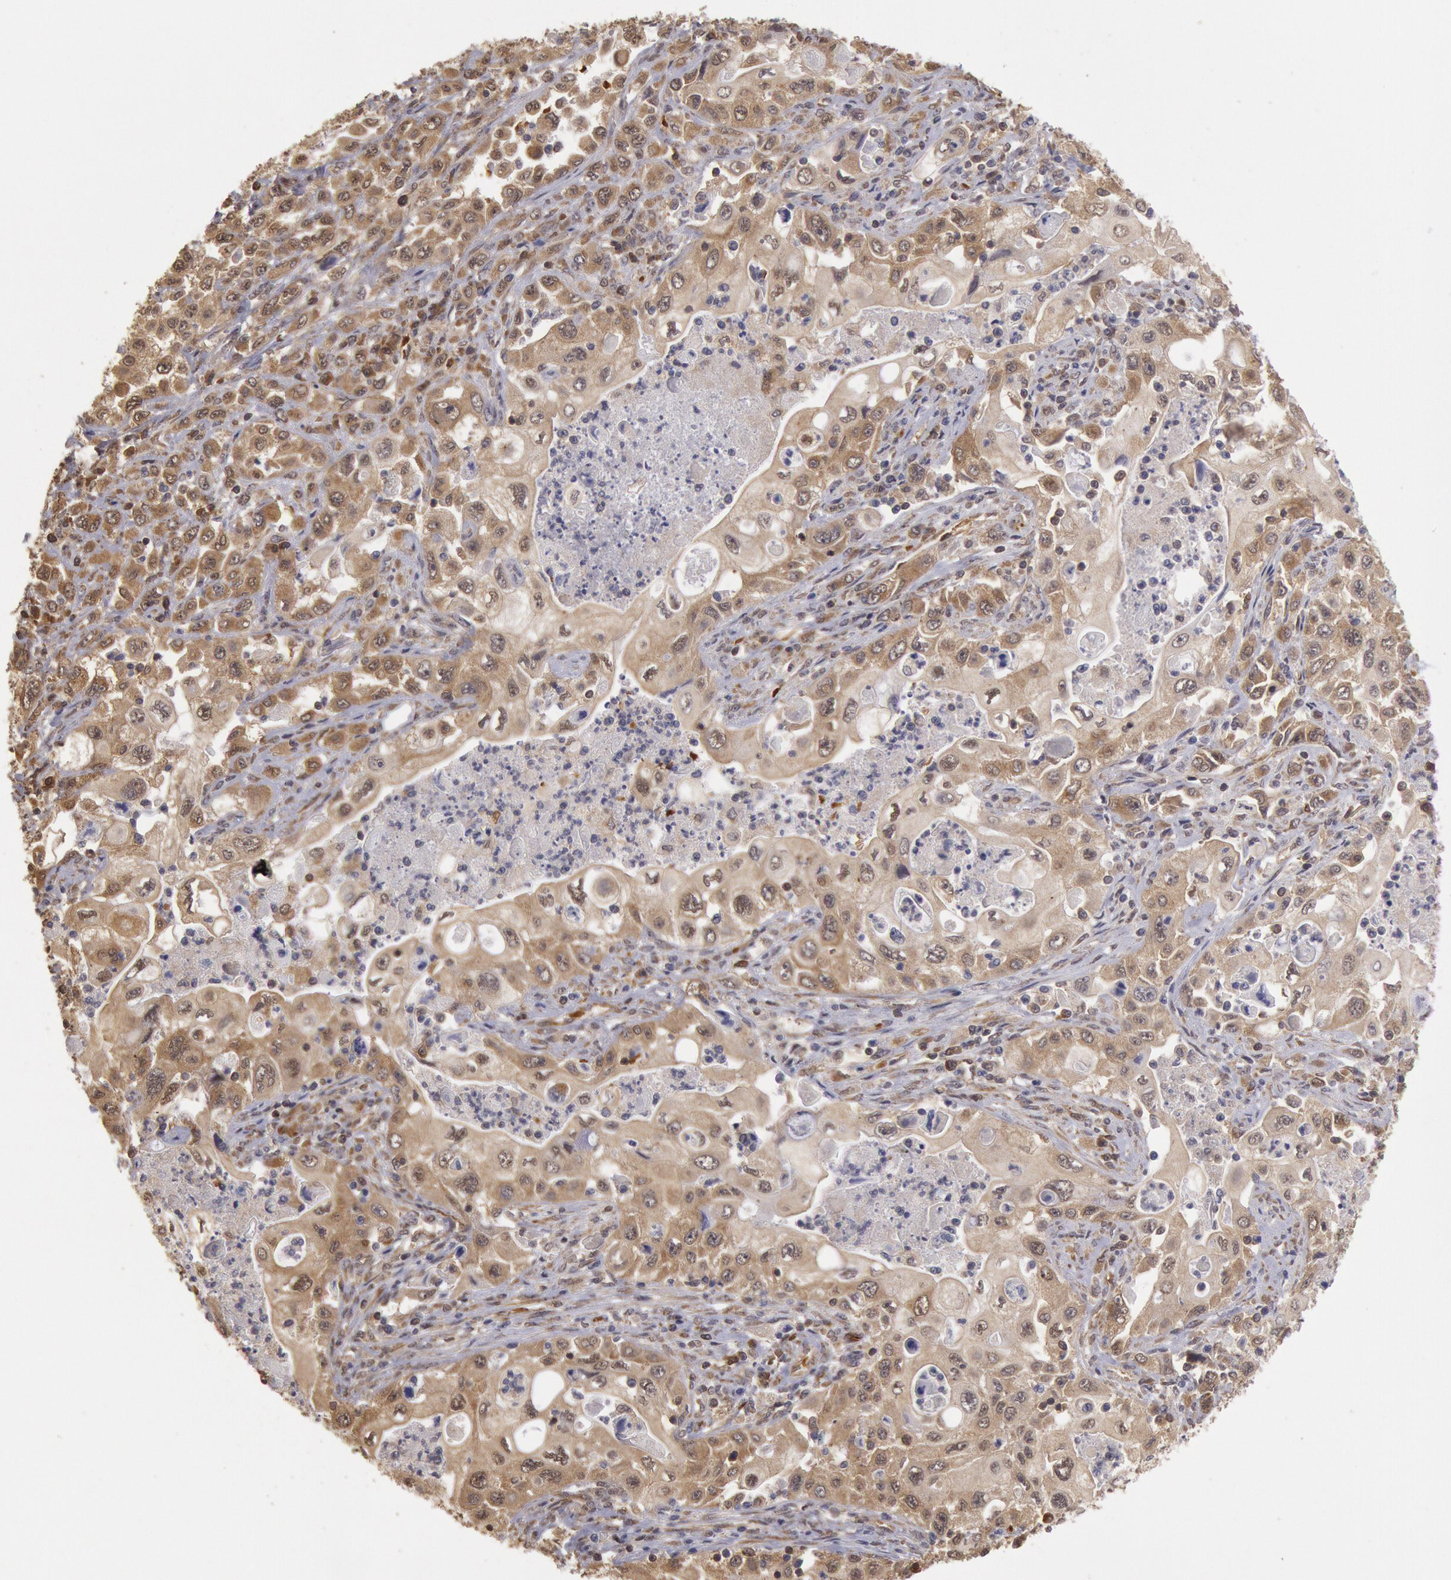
{"staining": {"intensity": "moderate", "quantity": ">75%", "location": "cytoplasmic/membranous"}, "tissue": "pancreatic cancer", "cell_type": "Tumor cells", "image_type": "cancer", "snomed": [{"axis": "morphology", "description": "Adenocarcinoma, NOS"}, {"axis": "topography", "description": "Pancreas"}], "caption": "Immunohistochemical staining of human adenocarcinoma (pancreatic) displays medium levels of moderate cytoplasmic/membranous expression in approximately >75% of tumor cells.", "gene": "USP14", "patient": {"sex": "male", "age": 70}}